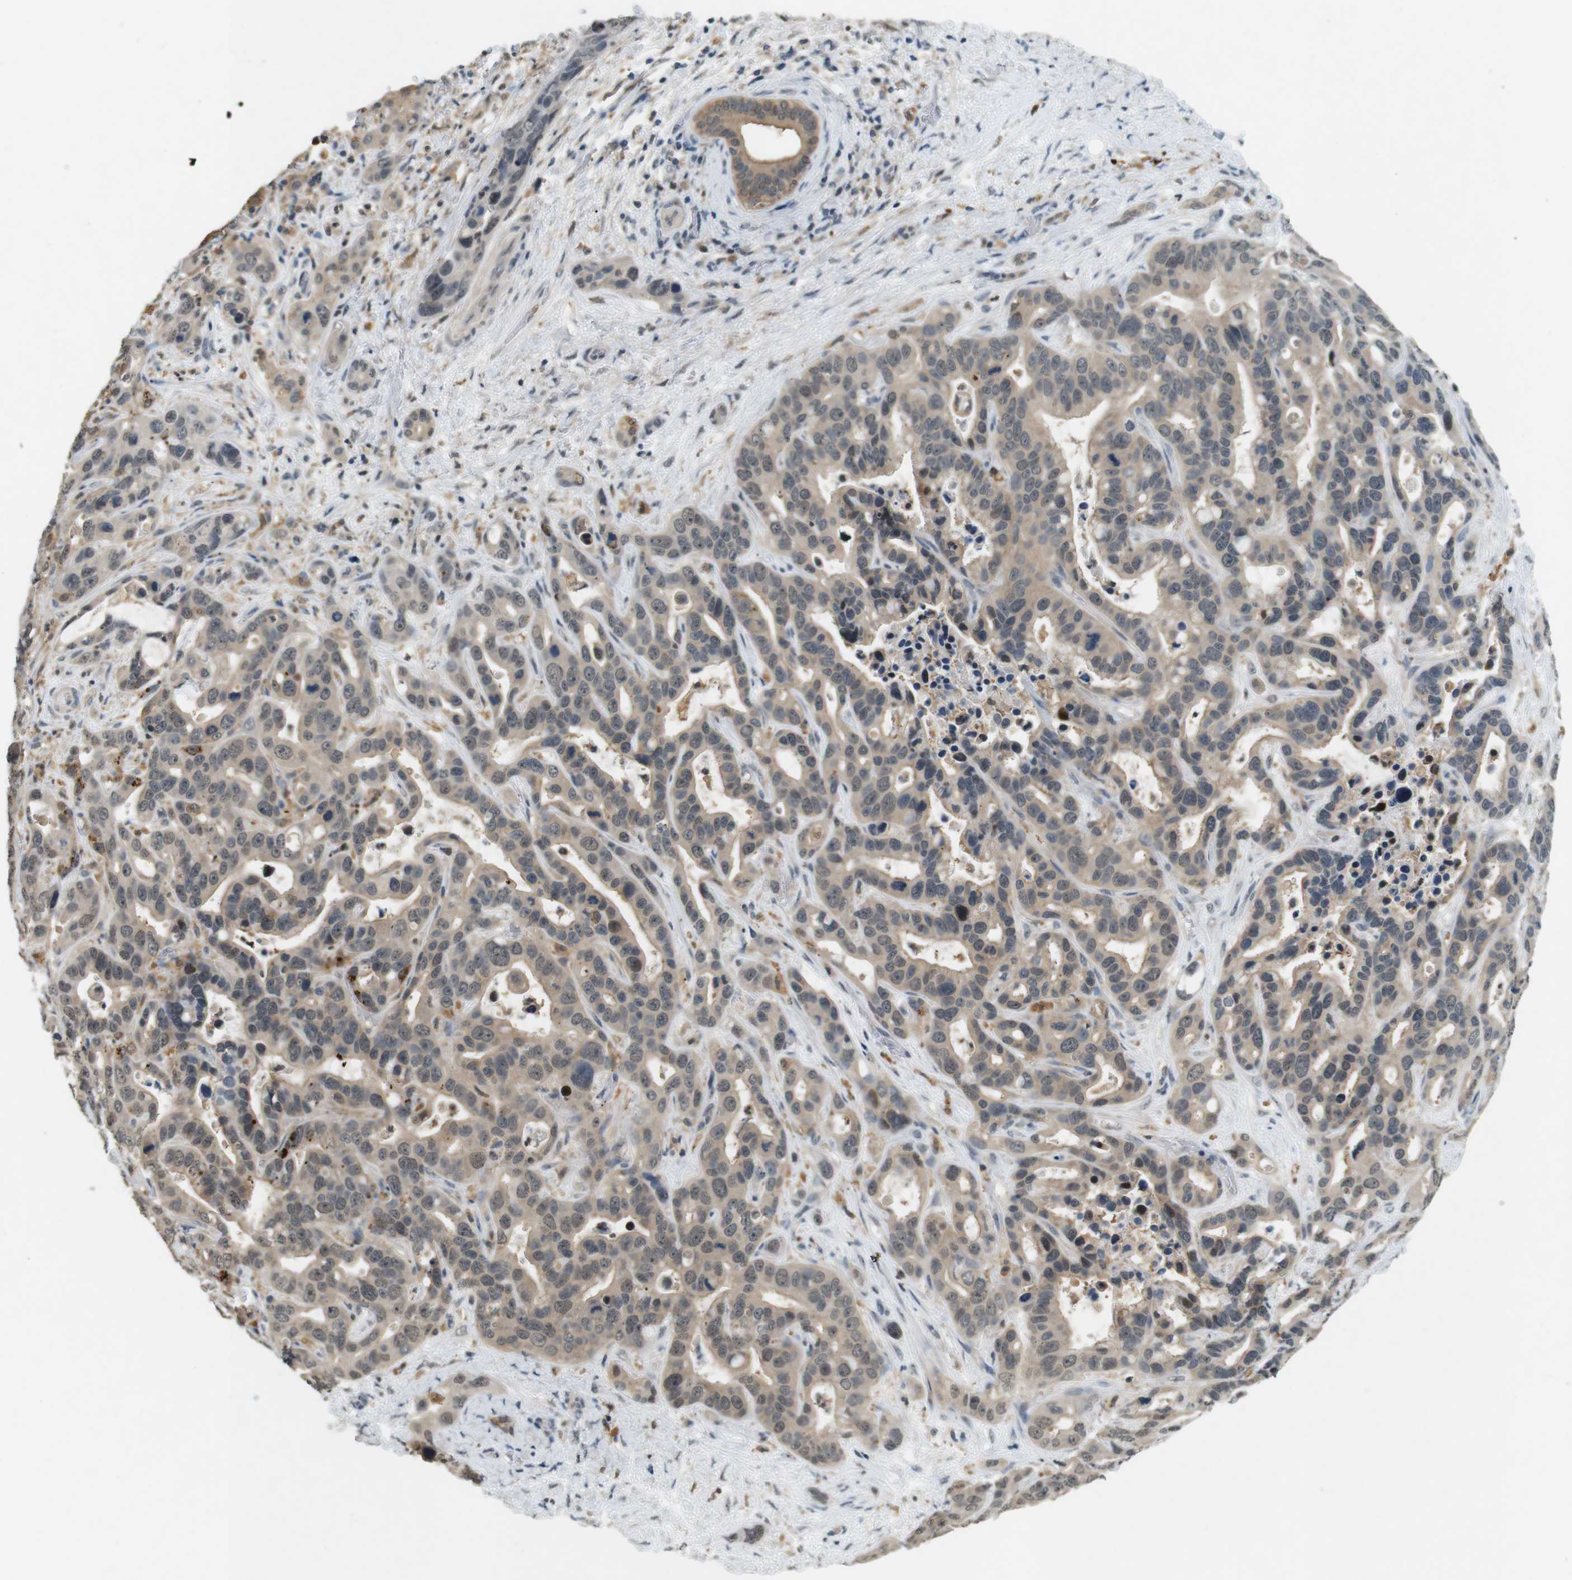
{"staining": {"intensity": "weak", "quantity": ">75%", "location": "cytoplasmic/membranous"}, "tissue": "liver cancer", "cell_type": "Tumor cells", "image_type": "cancer", "snomed": [{"axis": "morphology", "description": "Cholangiocarcinoma"}, {"axis": "topography", "description": "Liver"}], "caption": "Liver cancer (cholangiocarcinoma) stained with DAB IHC displays low levels of weak cytoplasmic/membranous positivity in about >75% of tumor cells. (Brightfield microscopy of DAB IHC at high magnification).", "gene": "CDK14", "patient": {"sex": "female", "age": 65}}